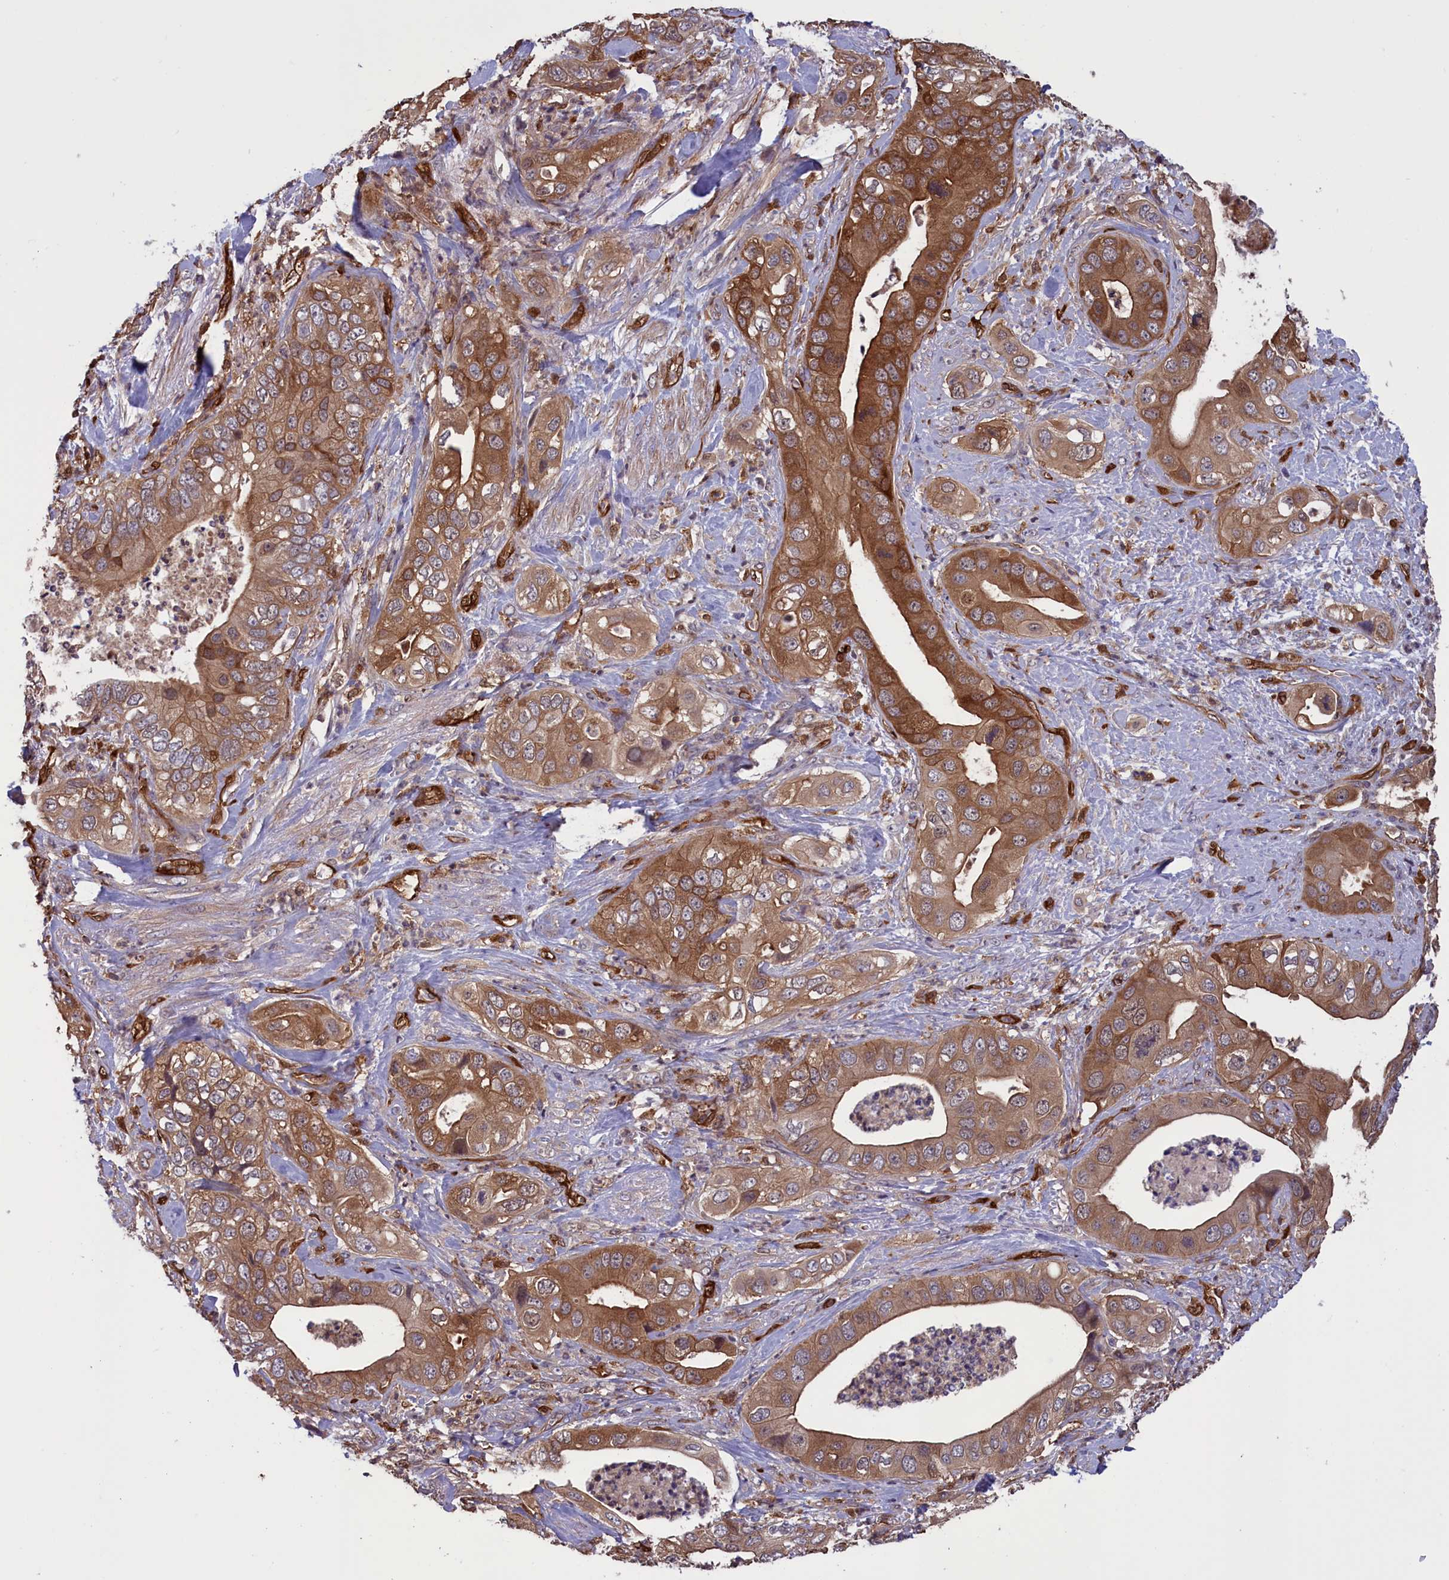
{"staining": {"intensity": "moderate", "quantity": ">75%", "location": "cytoplasmic/membranous"}, "tissue": "pancreatic cancer", "cell_type": "Tumor cells", "image_type": "cancer", "snomed": [{"axis": "morphology", "description": "Adenocarcinoma, NOS"}, {"axis": "topography", "description": "Pancreas"}], "caption": "Adenocarcinoma (pancreatic) tissue reveals moderate cytoplasmic/membranous positivity in about >75% of tumor cells (Brightfield microscopy of DAB IHC at high magnification).", "gene": "ARHGAP18", "patient": {"sex": "female", "age": 78}}